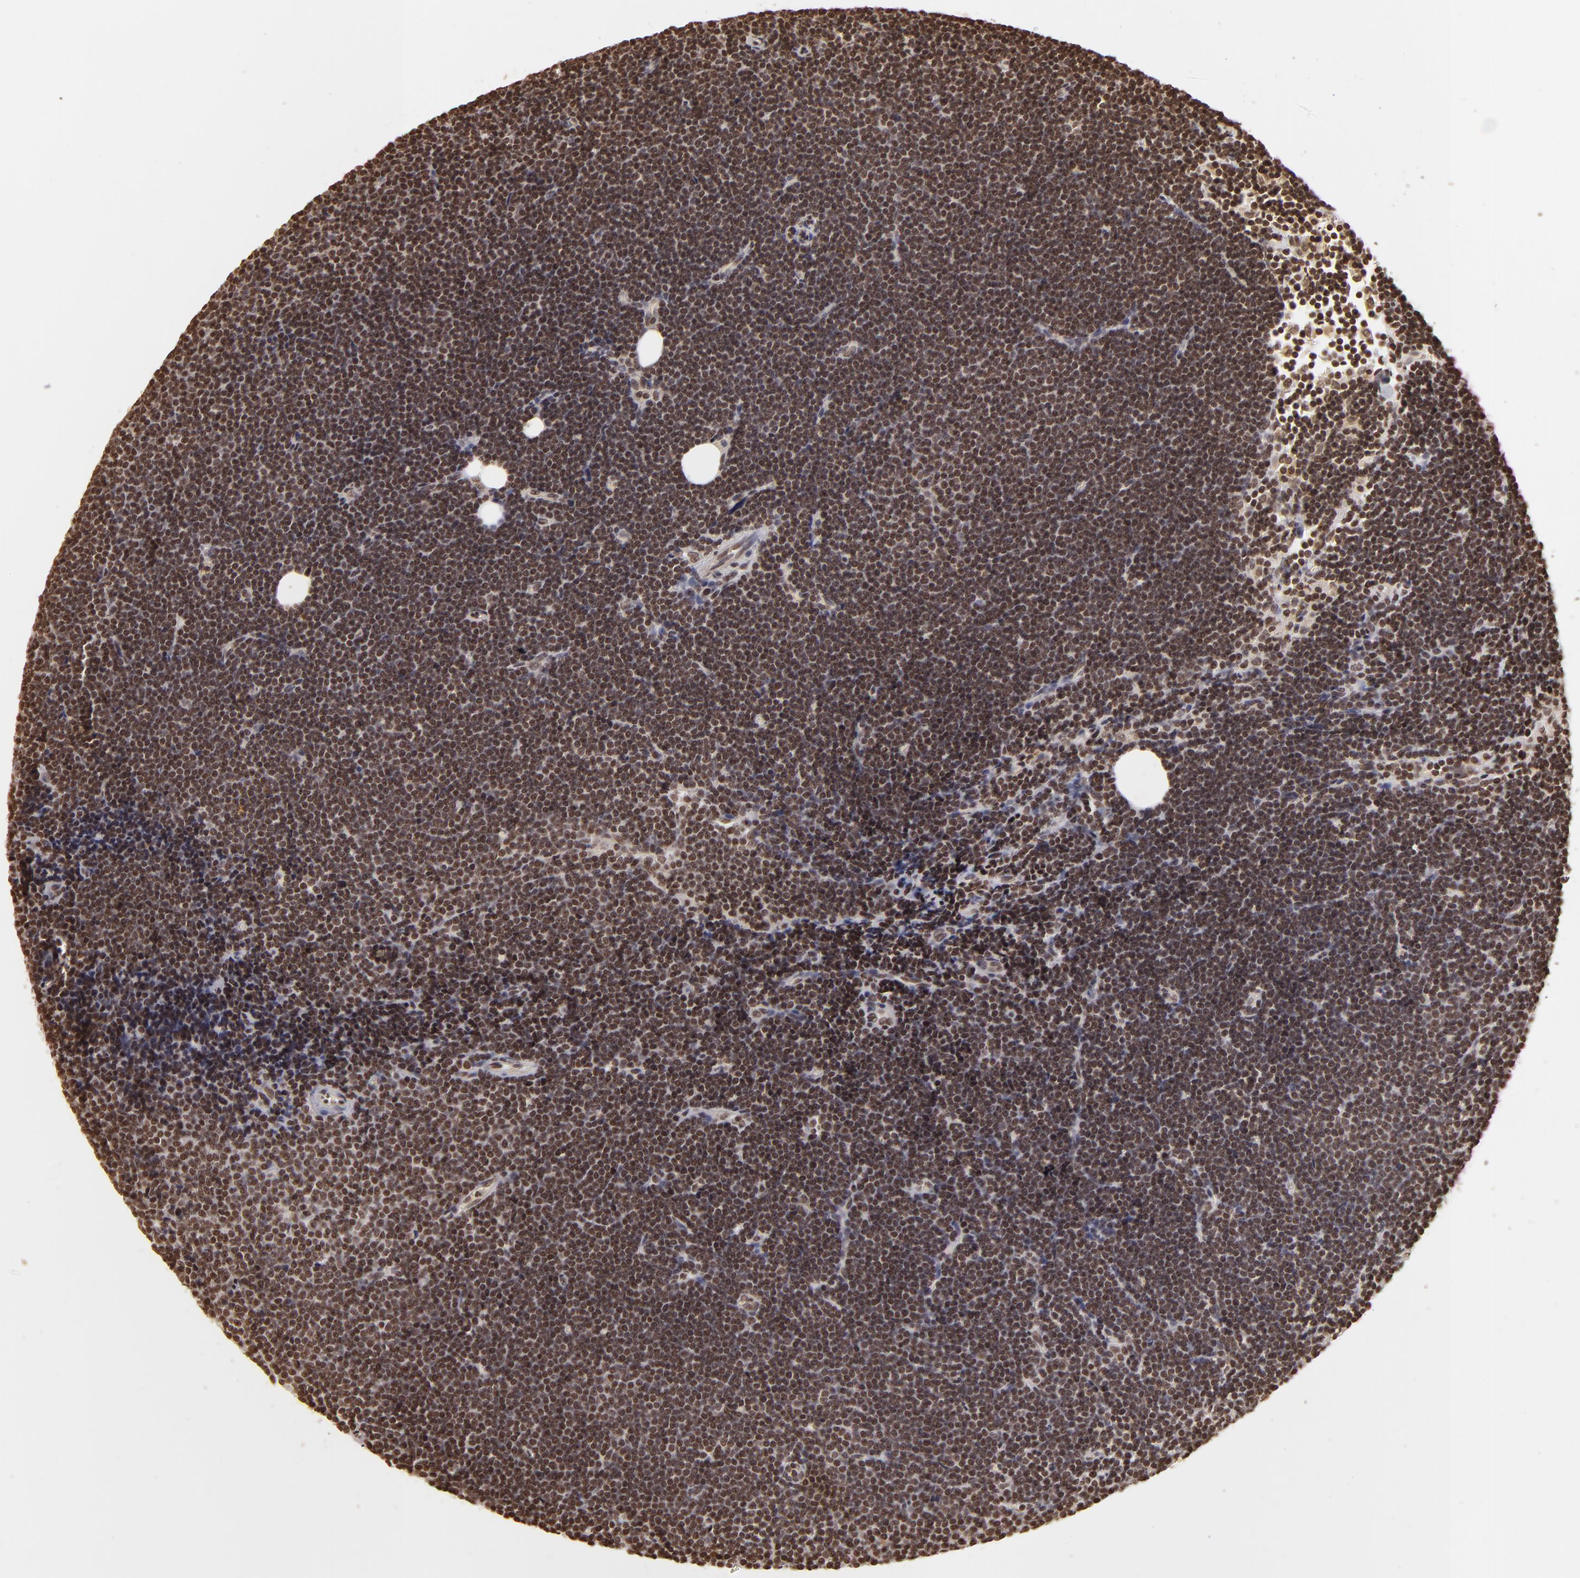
{"staining": {"intensity": "moderate", "quantity": ">75%", "location": "nuclear"}, "tissue": "lymphoma", "cell_type": "Tumor cells", "image_type": "cancer", "snomed": [{"axis": "morphology", "description": "Malignant lymphoma, non-Hodgkin's type, Low grade"}, {"axis": "topography", "description": "Lymph node"}], "caption": "Immunohistochemistry staining of low-grade malignant lymphoma, non-Hodgkin's type, which exhibits medium levels of moderate nuclear positivity in approximately >75% of tumor cells indicating moderate nuclear protein expression. The staining was performed using DAB (3,3'-diaminobenzidine) (brown) for protein detection and nuclei were counterstained in hematoxylin (blue).", "gene": "CUL3", "patient": {"sex": "female", "age": 73}}